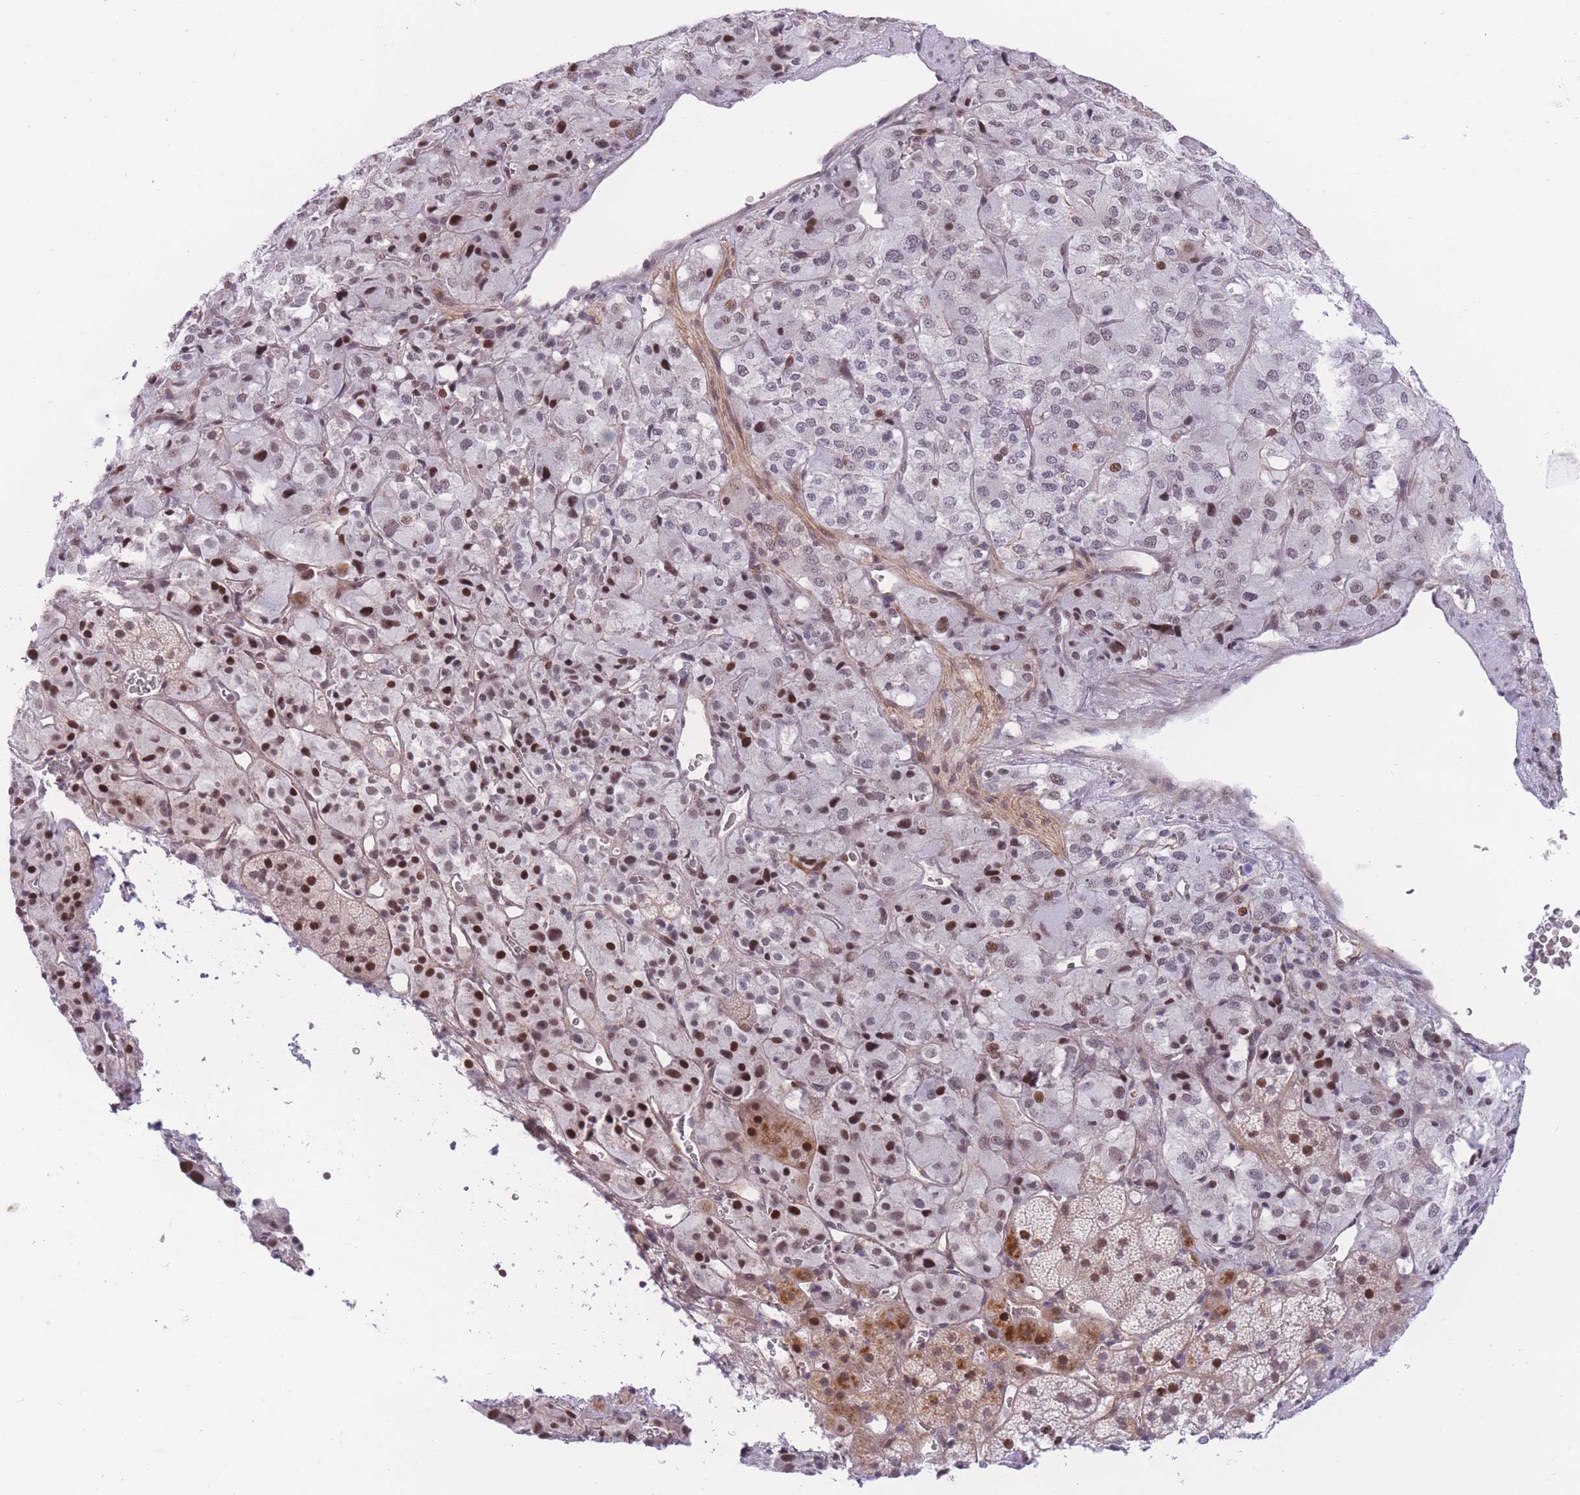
{"staining": {"intensity": "strong", "quantity": "25%-75%", "location": "nuclear"}, "tissue": "adrenal gland", "cell_type": "Glandular cells", "image_type": "normal", "snomed": [{"axis": "morphology", "description": "Normal tissue, NOS"}, {"axis": "topography", "description": "Adrenal gland"}], "caption": "A high-resolution photomicrograph shows immunohistochemistry (IHC) staining of normal adrenal gland, which shows strong nuclear positivity in approximately 25%-75% of glandular cells.", "gene": "PCIF1", "patient": {"sex": "female", "age": 44}}